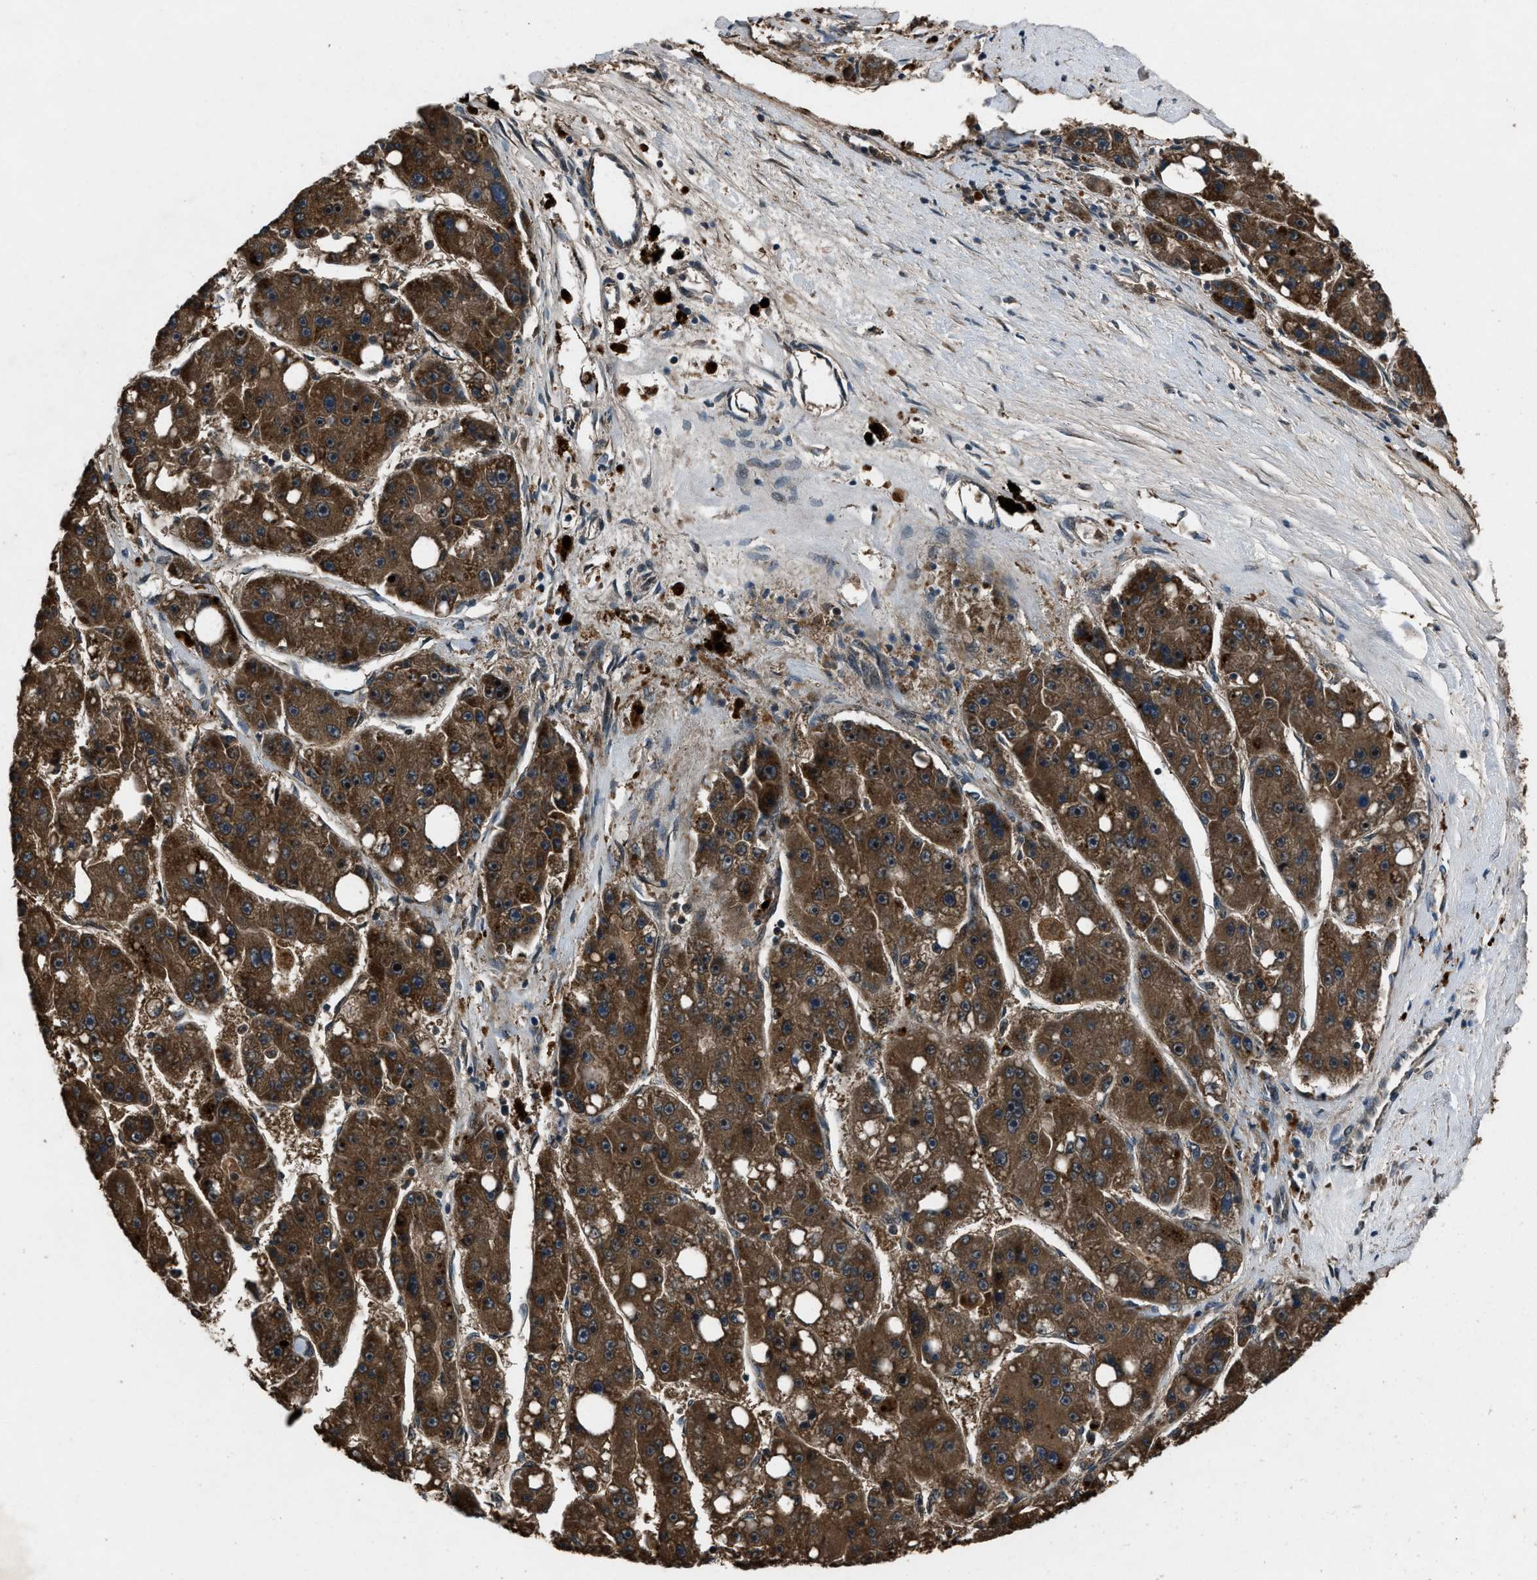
{"staining": {"intensity": "strong", "quantity": ">75%", "location": "cytoplasmic/membranous"}, "tissue": "liver cancer", "cell_type": "Tumor cells", "image_type": "cancer", "snomed": [{"axis": "morphology", "description": "Carcinoma, Hepatocellular, NOS"}, {"axis": "topography", "description": "Liver"}], "caption": "Immunohistochemical staining of liver hepatocellular carcinoma shows high levels of strong cytoplasmic/membranous protein positivity in about >75% of tumor cells.", "gene": "IRAK4", "patient": {"sex": "female", "age": 61}}